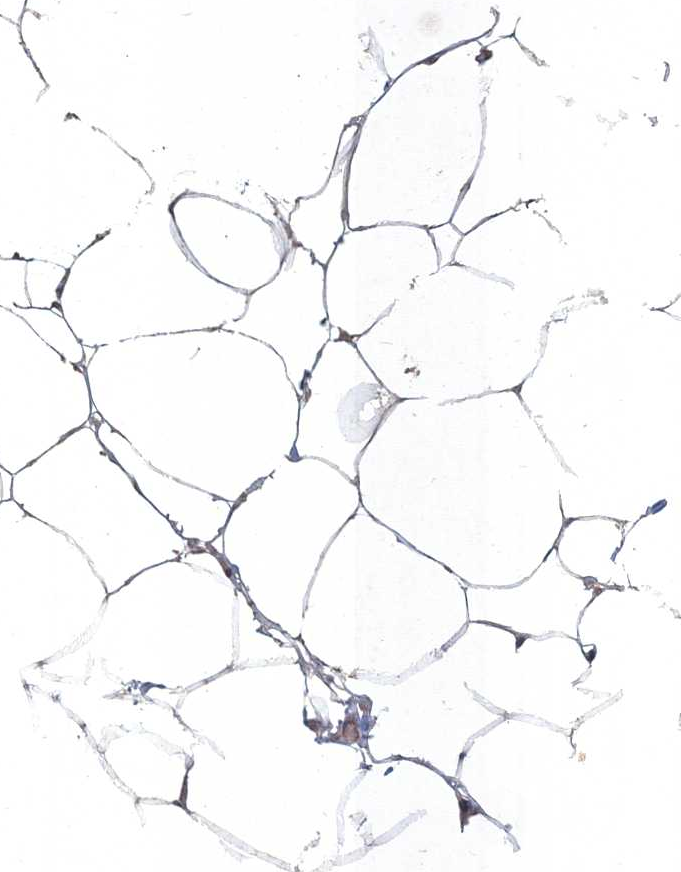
{"staining": {"intensity": "moderate", "quantity": ">75%", "location": "cytoplasmic/membranous"}, "tissue": "adipose tissue", "cell_type": "Adipocytes", "image_type": "normal", "snomed": [{"axis": "morphology", "description": "Normal tissue, NOS"}, {"axis": "morphology", "description": "Fibrosis, NOS"}, {"axis": "topography", "description": "Breast"}, {"axis": "topography", "description": "Adipose tissue"}], "caption": "DAB (3,3'-diaminobenzidine) immunohistochemical staining of unremarkable adipose tissue demonstrates moderate cytoplasmic/membranous protein staining in approximately >75% of adipocytes. Using DAB (brown) and hematoxylin (blue) stains, captured at high magnification using brightfield microscopy.", "gene": "SPRY1", "patient": {"sex": "female", "age": 39}}